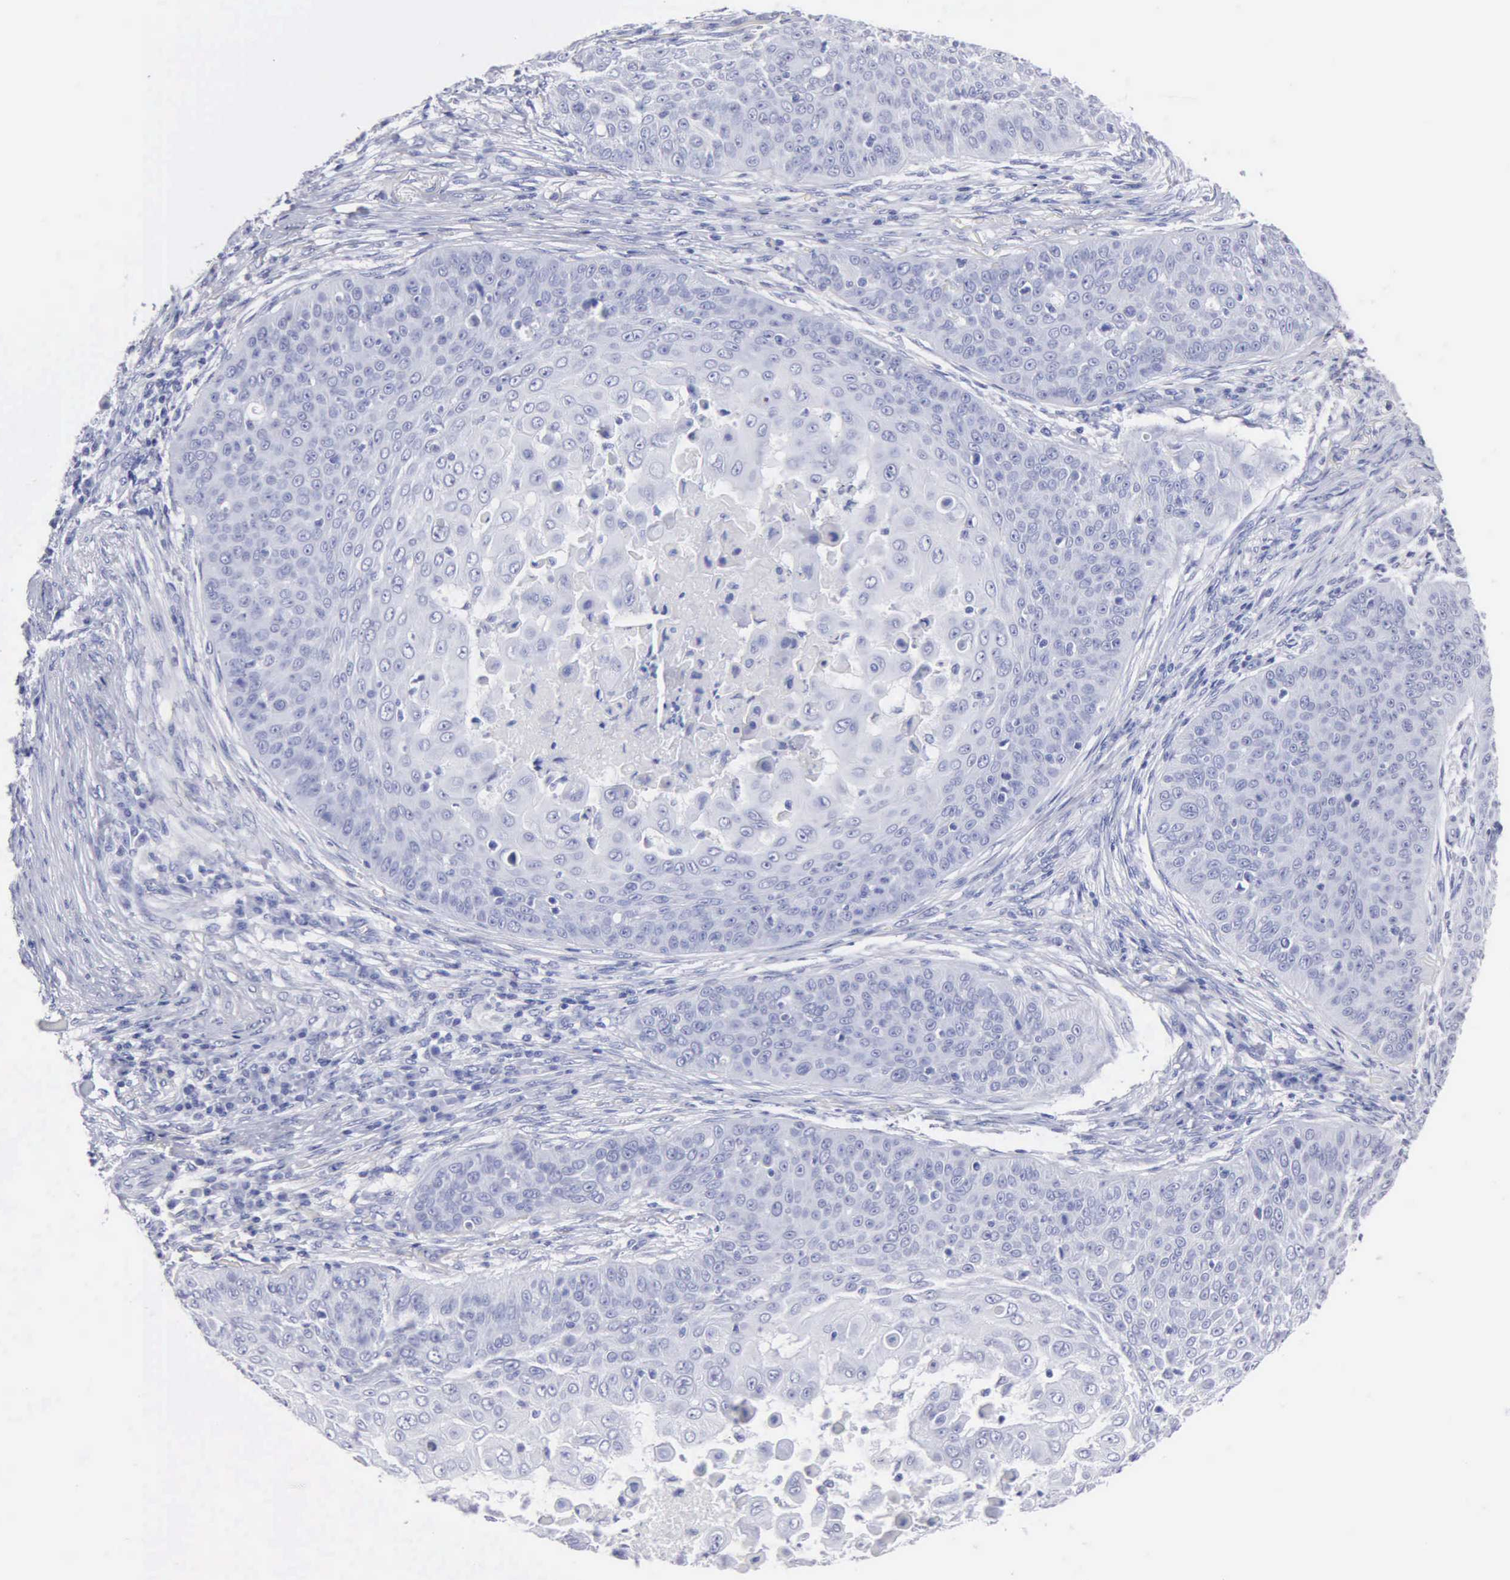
{"staining": {"intensity": "negative", "quantity": "none", "location": "none"}, "tissue": "skin cancer", "cell_type": "Tumor cells", "image_type": "cancer", "snomed": [{"axis": "morphology", "description": "Squamous cell carcinoma, NOS"}, {"axis": "topography", "description": "Skin"}], "caption": "Protein analysis of squamous cell carcinoma (skin) shows no significant staining in tumor cells. (Stains: DAB immunohistochemistry with hematoxylin counter stain, Microscopy: brightfield microscopy at high magnification).", "gene": "CYP19A1", "patient": {"sex": "male", "age": 82}}